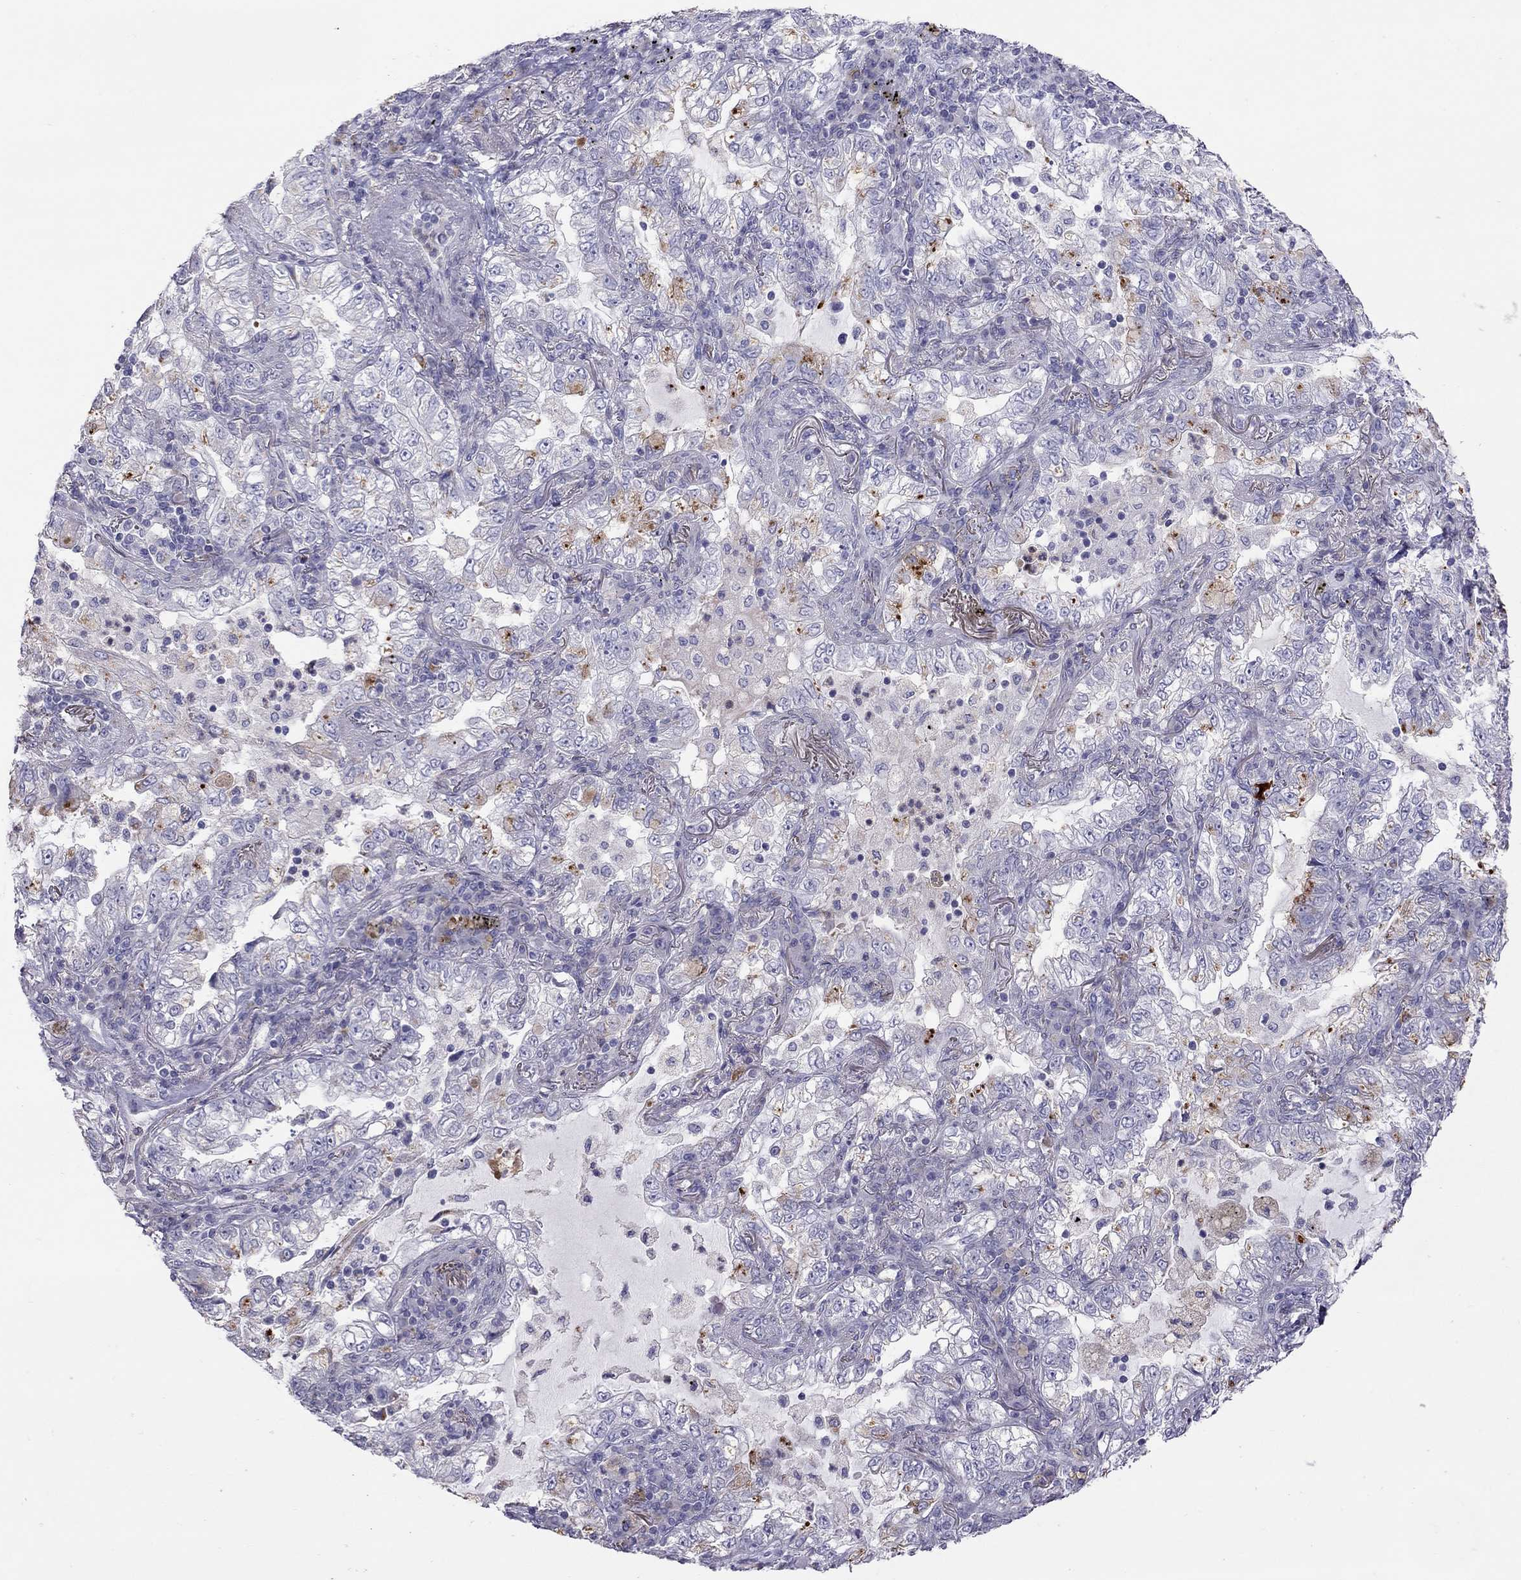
{"staining": {"intensity": "negative", "quantity": "none", "location": "none"}, "tissue": "lung cancer", "cell_type": "Tumor cells", "image_type": "cancer", "snomed": [{"axis": "morphology", "description": "Adenocarcinoma, NOS"}, {"axis": "topography", "description": "Lung"}], "caption": "This is an IHC image of human lung cancer. There is no expression in tumor cells.", "gene": "STAR", "patient": {"sex": "female", "age": 73}}